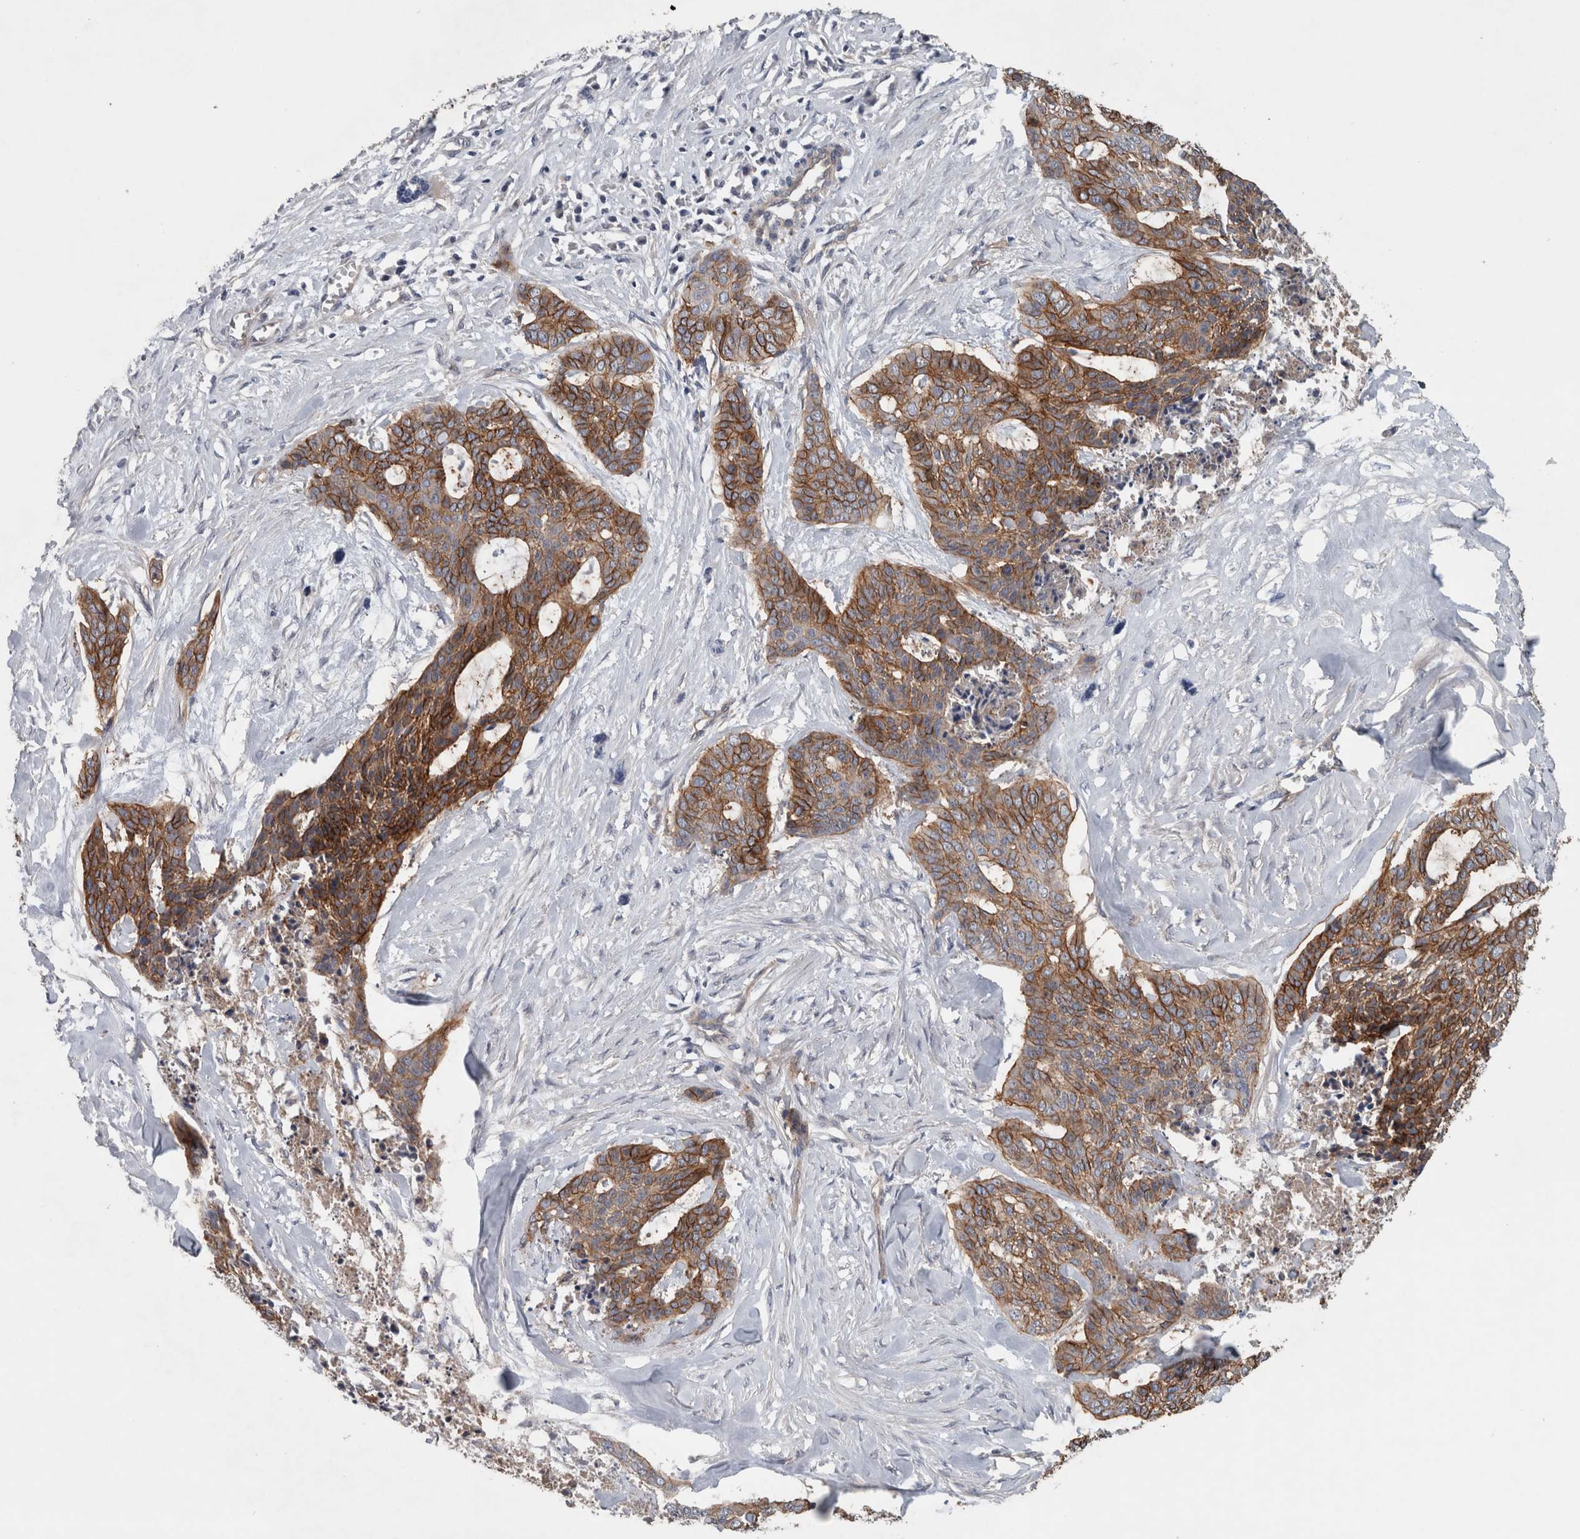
{"staining": {"intensity": "moderate", "quantity": ">75%", "location": "cytoplasmic/membranous"}, "tissue": "skin cancer", "cell_type": "Tumor cells", "image_type": "cancer", "snomed": [{"axis": "morphology", "description": "Basal cell carcinoma"}, {"axis": "topography", "description": "Skin"}], "caption": "The image reveals a brown stain indicating the presence of a protein in the cytoplasmic/membranous of tumor cells in skin cancer. (Brightfield microscopy of DAB IHC at high magnification).", "gene": "BCAM", "patient": {"sex": "female", "age": 64}}